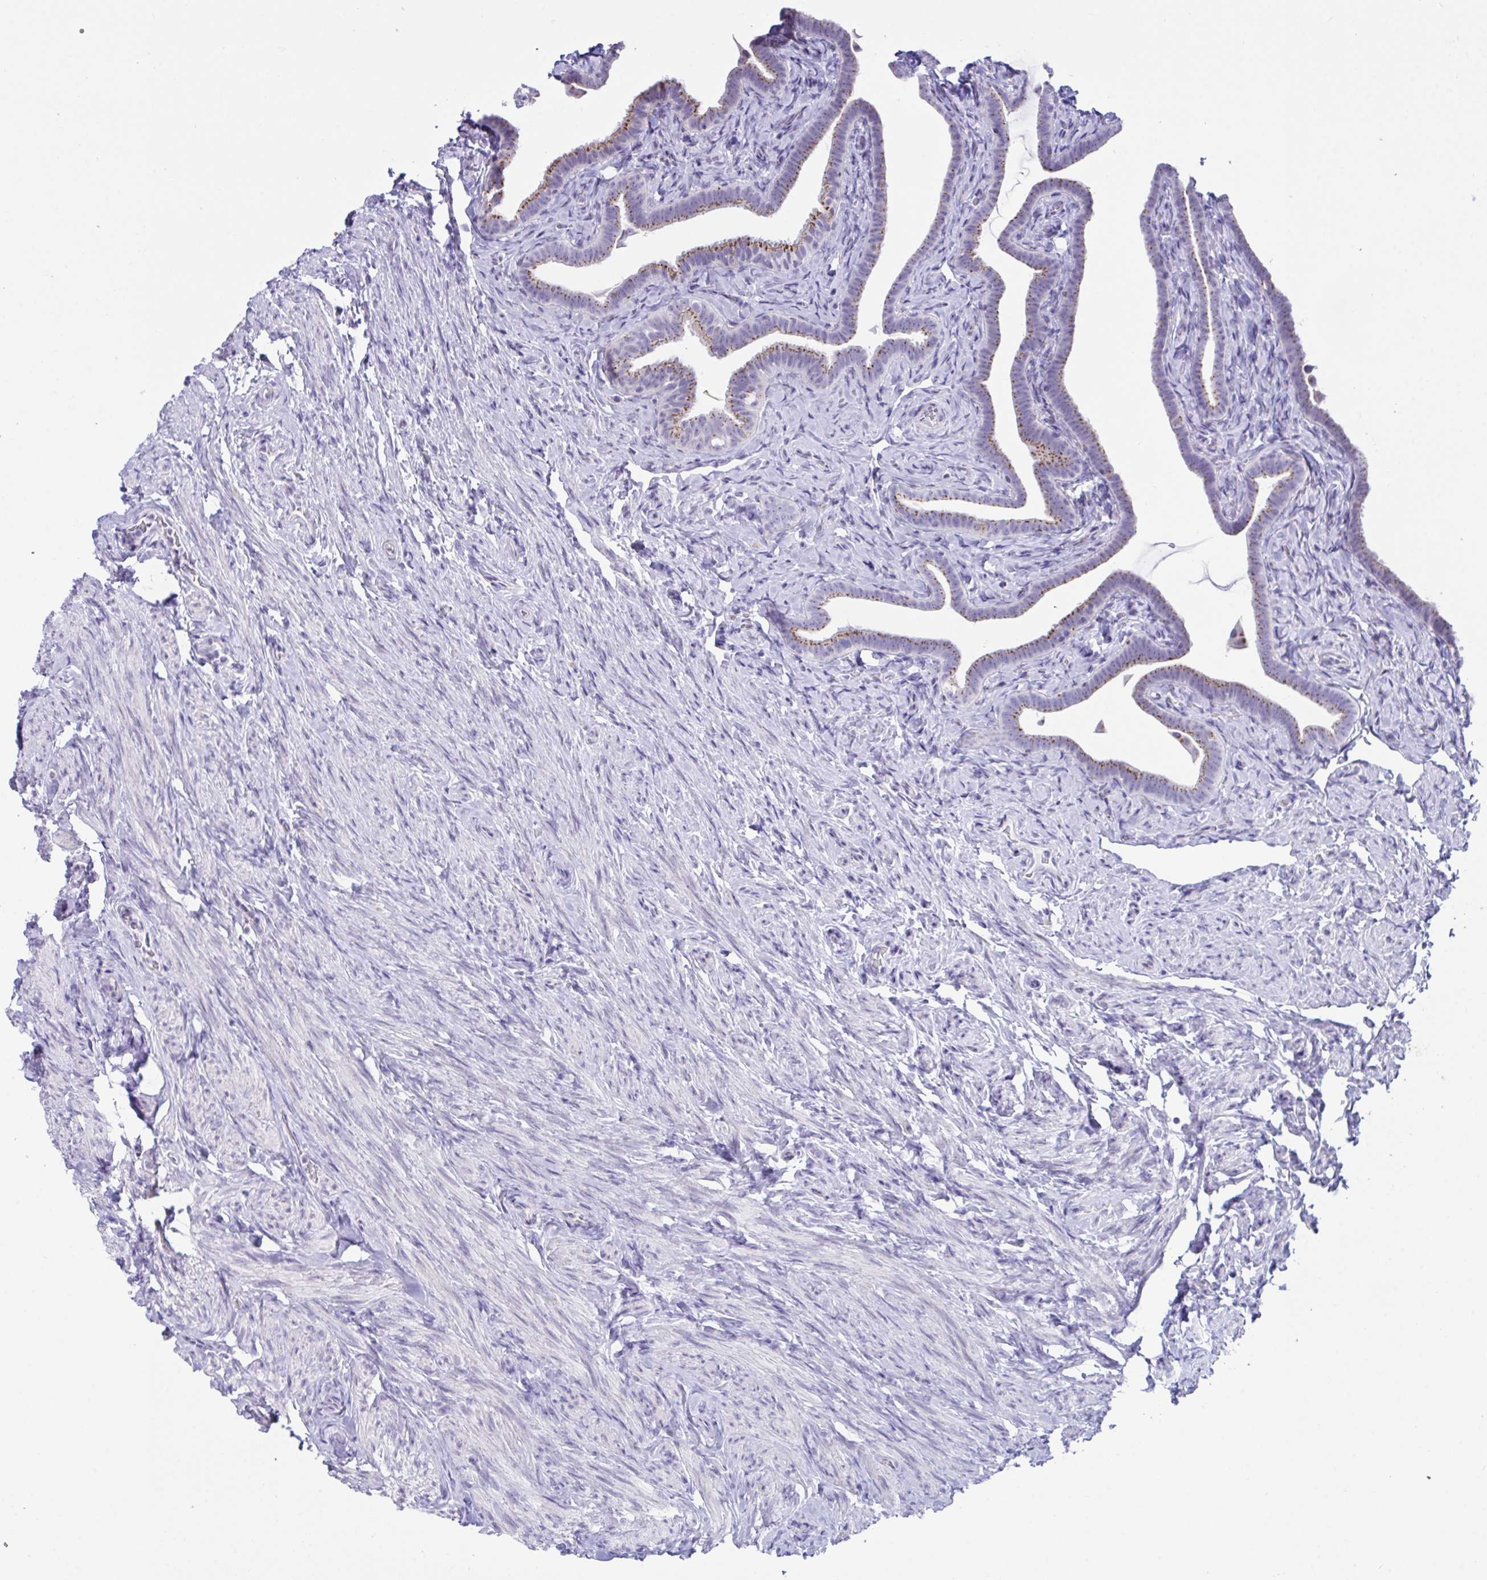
{"staining": {"intensity": "moderate", "quantity": "<25%", "location": "cytoplasmic/membranous"}, "tissue": "fallopian tube", "cell_type": "Glandular cells", "image_type": "normal", "snomed": [{"axis": "morphology", "description": "Normal tissue, NOS"}, {"axis": "topography", "description": "Fallopian tube"}], "caption": "DAB (3,3'-diaminobenzidine) immunohistochemical staining of normal fallopian tube exhibits moderate cytoplasmic/membranous protein positivity in approximately <25% of glandular cells. Using DAB (3,3'-diaminobenzidine) (brown) and hematoxylin (blue) stains, captured at high magnification using brightfield microscopy.", "gene": "SCLY", "patient": {"sex": "female", "age": 69}}